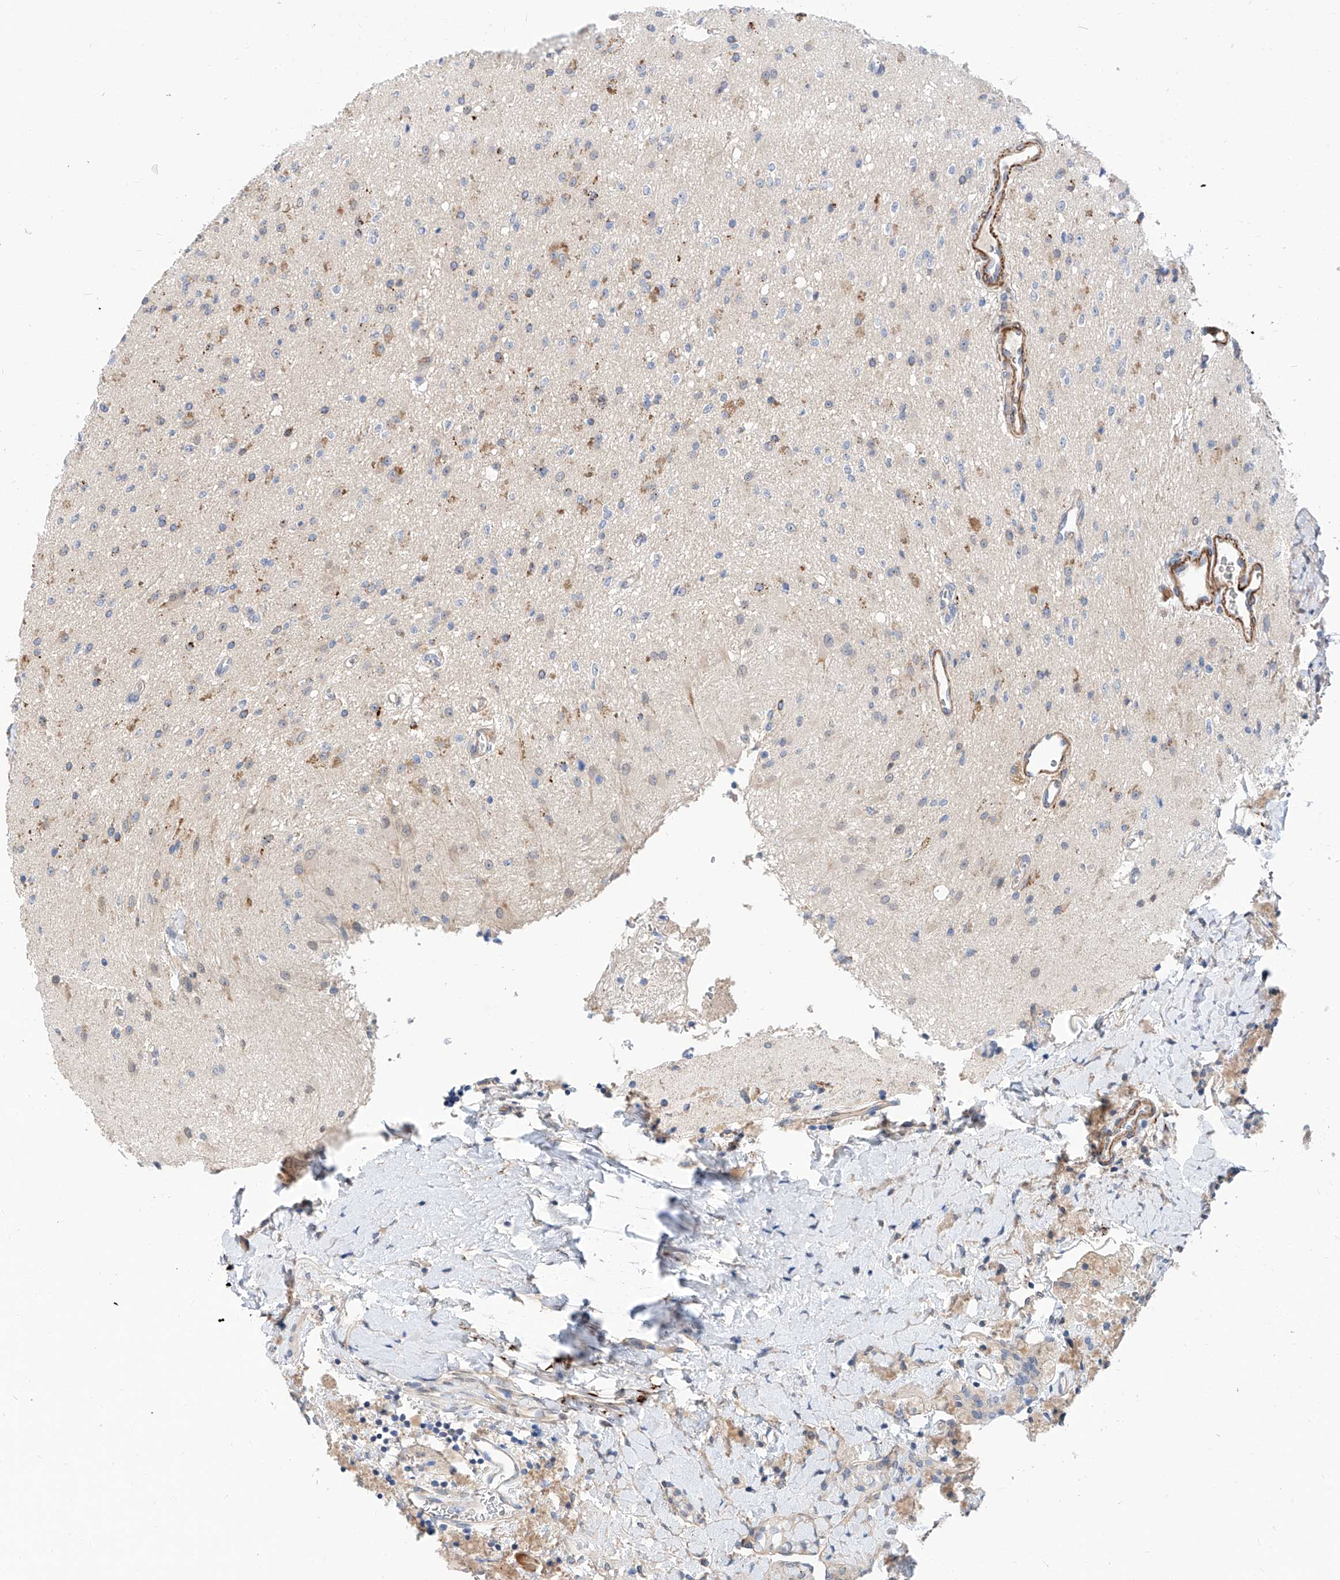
{"staining": {"intensity": "negative", "quantity": "none", "location": "none"}, "tissue": "glioma", "cell_type": "Tumor cells", "image_type": "cancer", "snomed": [{"axis": "morphology", "description": "Glioma, malignant, High grade"}, {"axis": "topography", "description": "Brain"}], "caption": "Image shows no significant protein expression in tumor cells of glioma. (Brightfield microscopy of DAB (3,3'-diaminobenzidine) immunohistochemistry at high magnification).", "gene": "MAGEE2", "patient": {"sex": "male", "age": 34}}